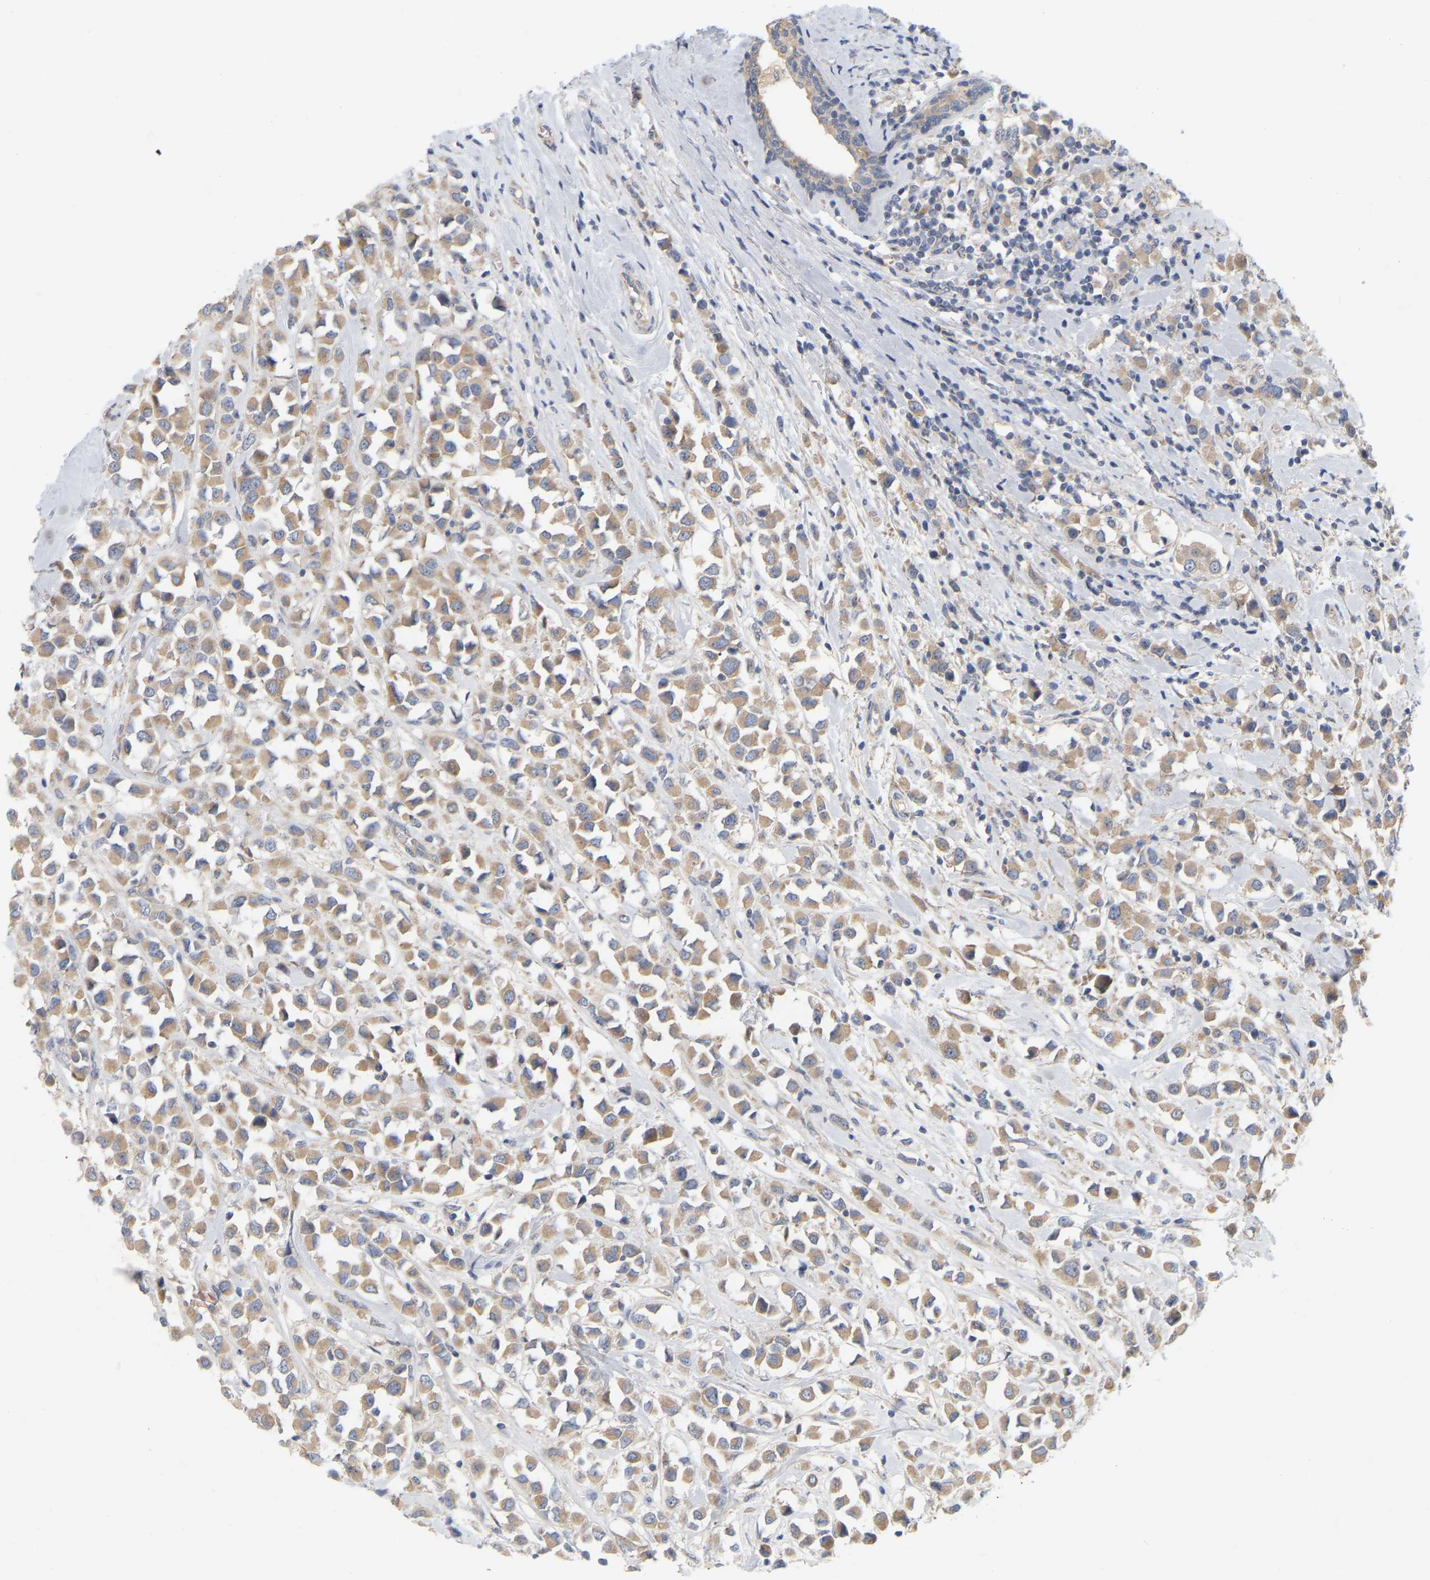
{"staining": {"intensity": "weak", "quantity": ">75%", "location": "cytoplasmic/membranous"}, "tissue": "breast cancer", "cell_type": "Tumor cells", "image_type": "cancer", "snomed": [{"axis": "morphology", "description": "Duct carcinoma"}, {"axis": "topography", "description": "Breast"}], "caption": "Protein staining demonstrates weak cytoplasmic/membranous expression in about >75% of tumor cells in breast invasive ductal carcinoma.", "gene": "MINDY4", "patient": {"sex": "female", "age": 61}}